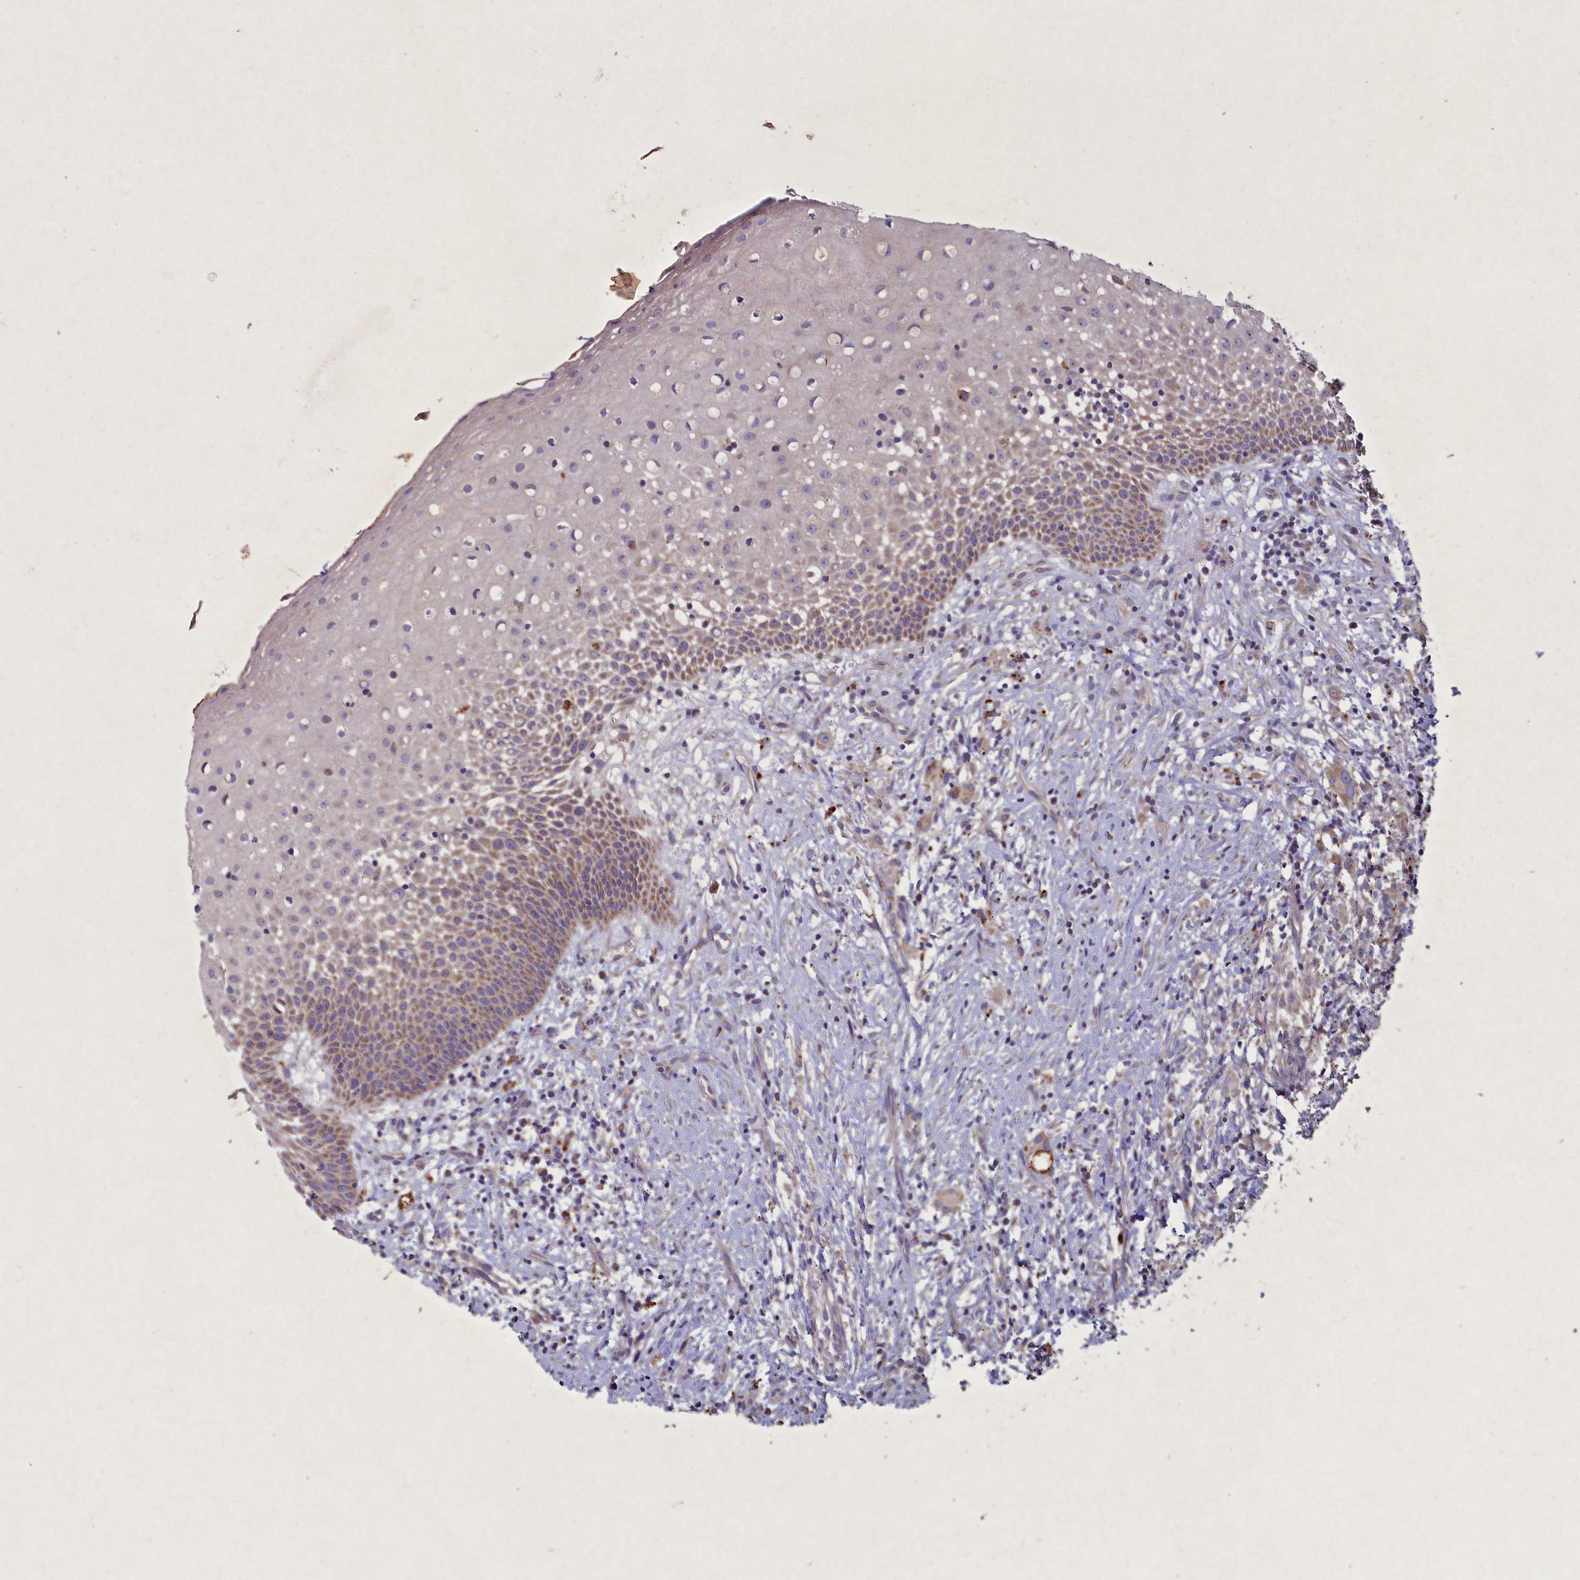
{"staining": {"intensity": "moderate", "quantity": "<25%", "location": "cytoplasmic/membranous"}, "tissue": "oral mucosa", "cell_type": "Squamous epithelial cells", "image_type": "normal", "snomed": [{"axis": "morphology", "description": "Normal tissue, NOS"}, {"axis": "topography", "description": "Oral tissue"}], "caption": "Normal oral mucosa was stained to show a protein in brown. There is low levels of moderate cytoplasmic/membranous staining in about <25% of squamous epithelial cells. (Stains: DAB in brown, nuclei in blue, Microscopy: brightfield microscopy at high magnification).", "gene": "CIAO2B", "patient": {"sex": "female", "age": 69}}